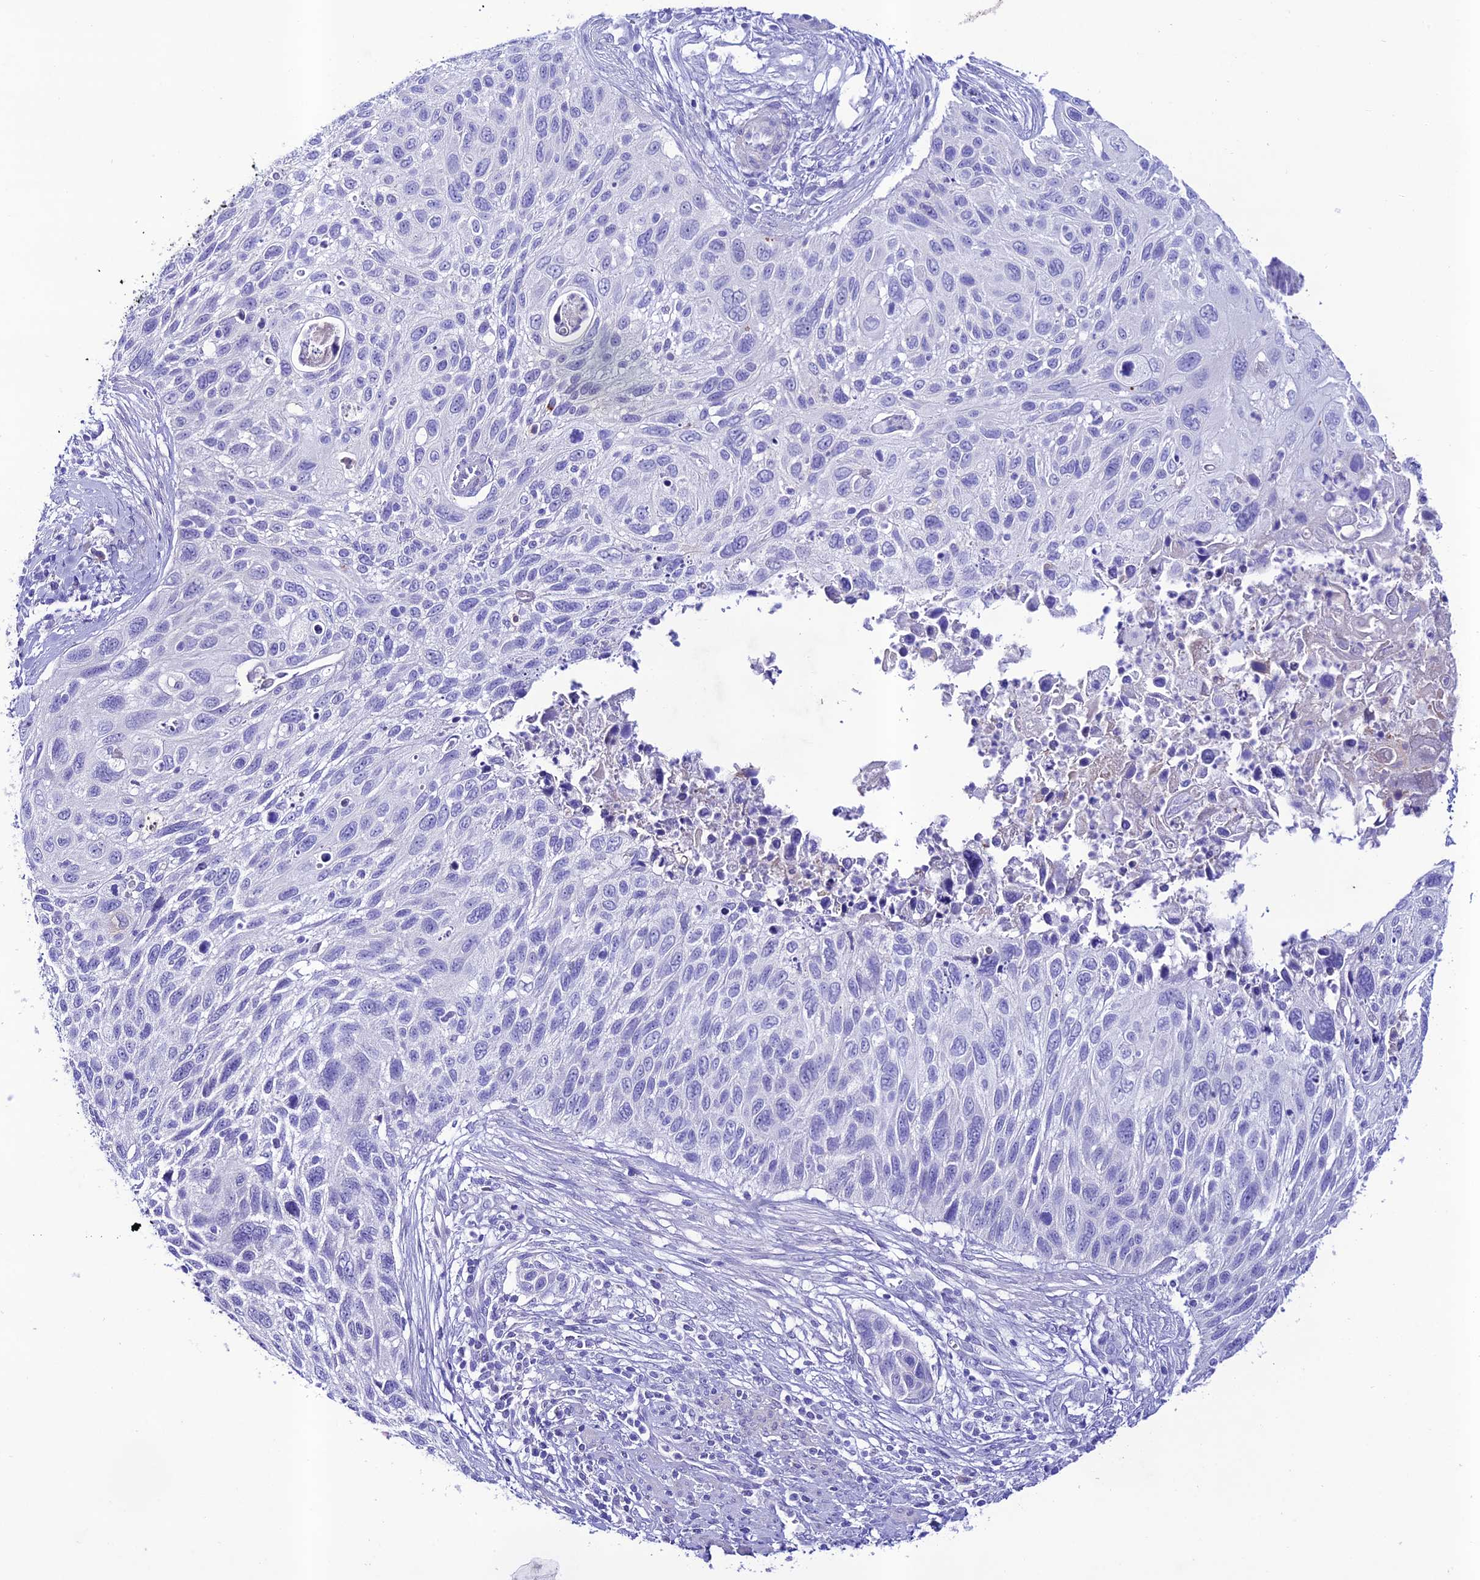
{"staining": {"intensity": "negative", "quantity": "none", "location": "none"}, "tissue": "cervical cancer", "cell_type": "Tumor cells", "image_type": "cancer", "snomed": [{"axis": "morphology", "description": "Squamous cell carcinoma, NOS"}, {"axis": "topography", "description": "Cervix"}], "caption": "This micrograph is of cervical cancer stained with immunohistochemistry (IHC) to label a protein in brown with the nuclei are counter-stained blue. There is no positivity in tumor cells.", "gene": "NLRP6", "patient": {"sex": "female", "age": 70}}